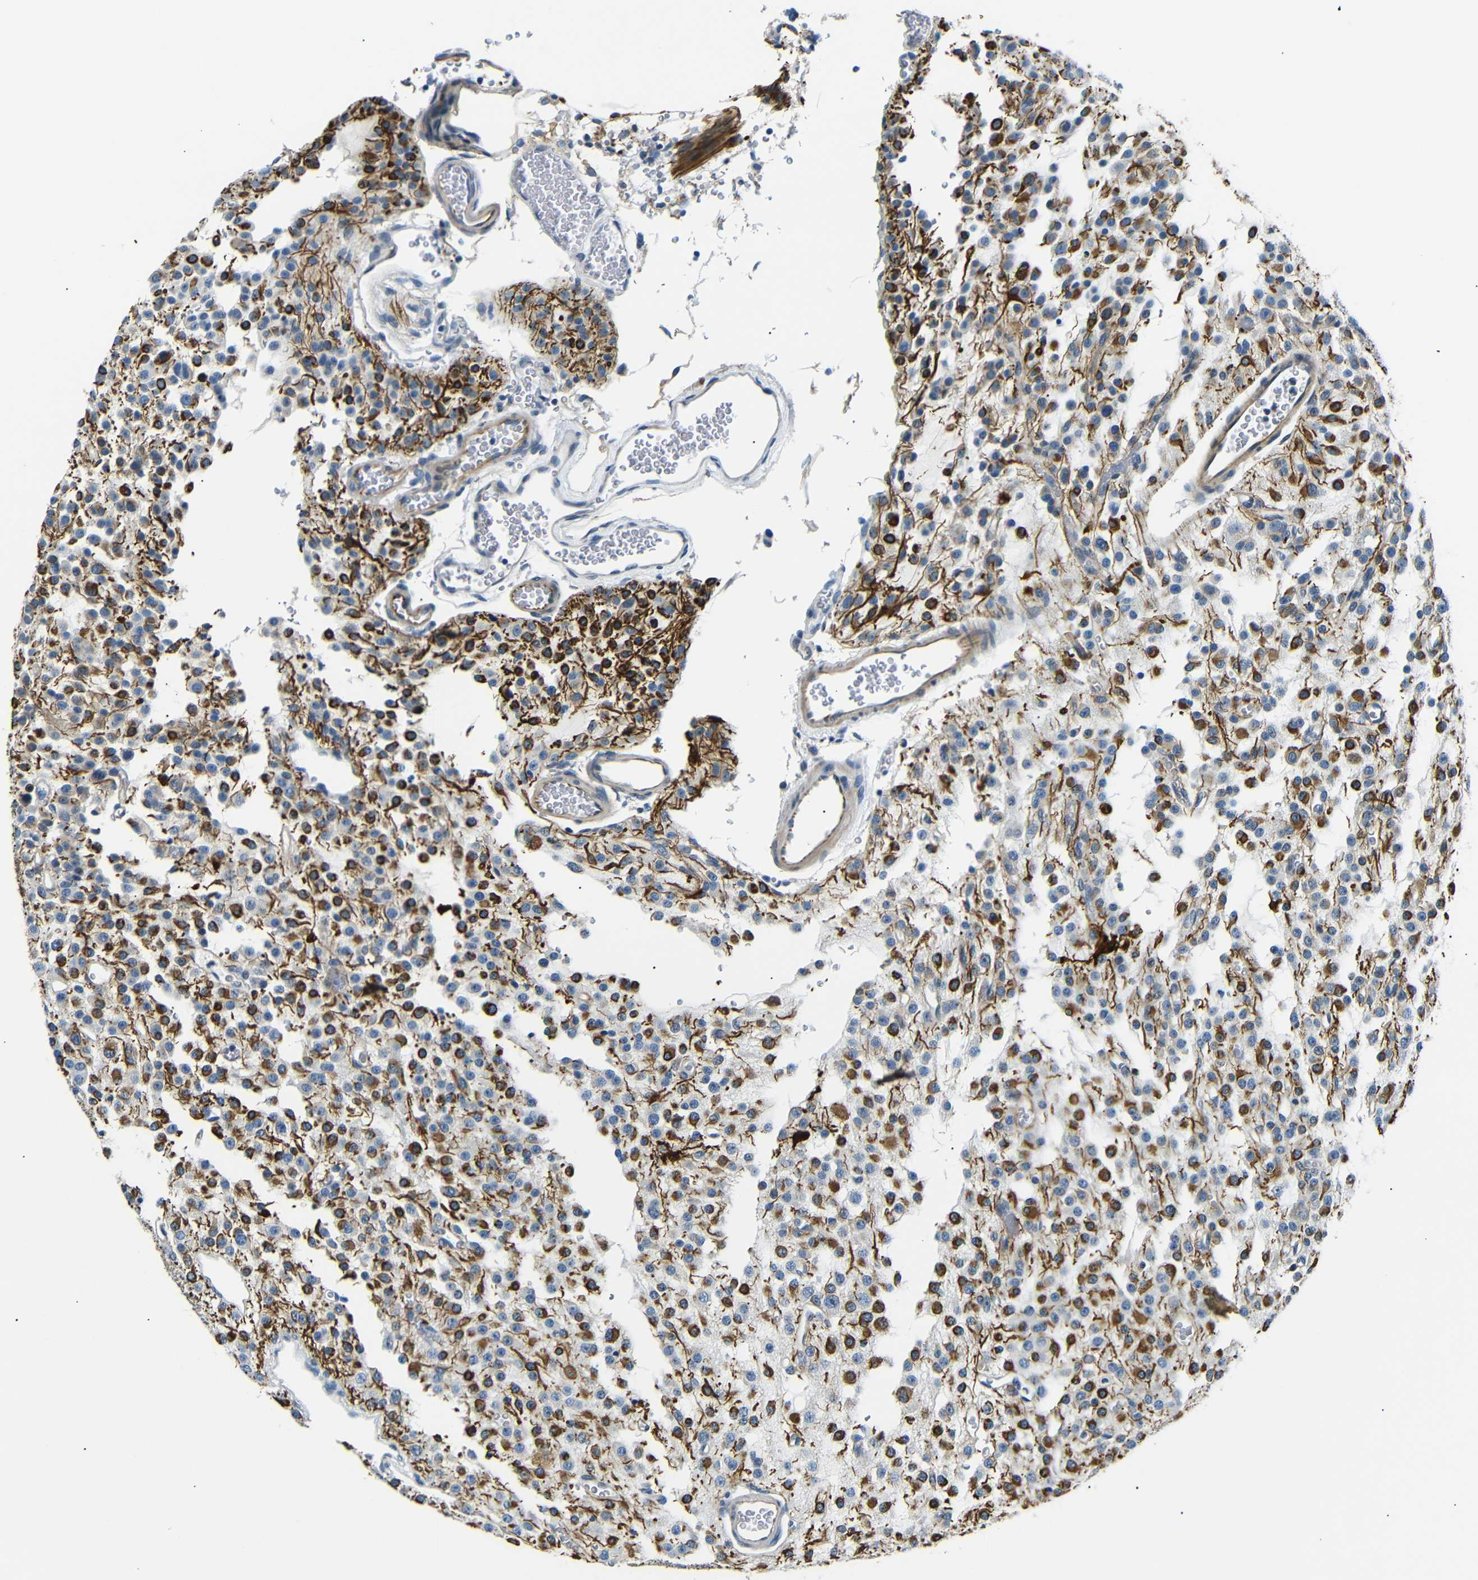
{"staining": {"intensity": "strong", "quantity": "<25%", "location": "cytoplasmic/membranous"}, "tissue": "glioma", "cell_type": "Tumor cells", "image_type": "cancer", "snomed": [{"axis": "morphology", "description": "Glioma, malignant, Low grade"}, {"axis": "topography", "description": "Brain"}], "caption": "A brown stain highlights strong cytoplasmic/membranous positivity of a protein in malignant glioma (low-grade) tumor cells.", "gene": "TAFA1", "patient": {"sex": "male", "age": 38}}